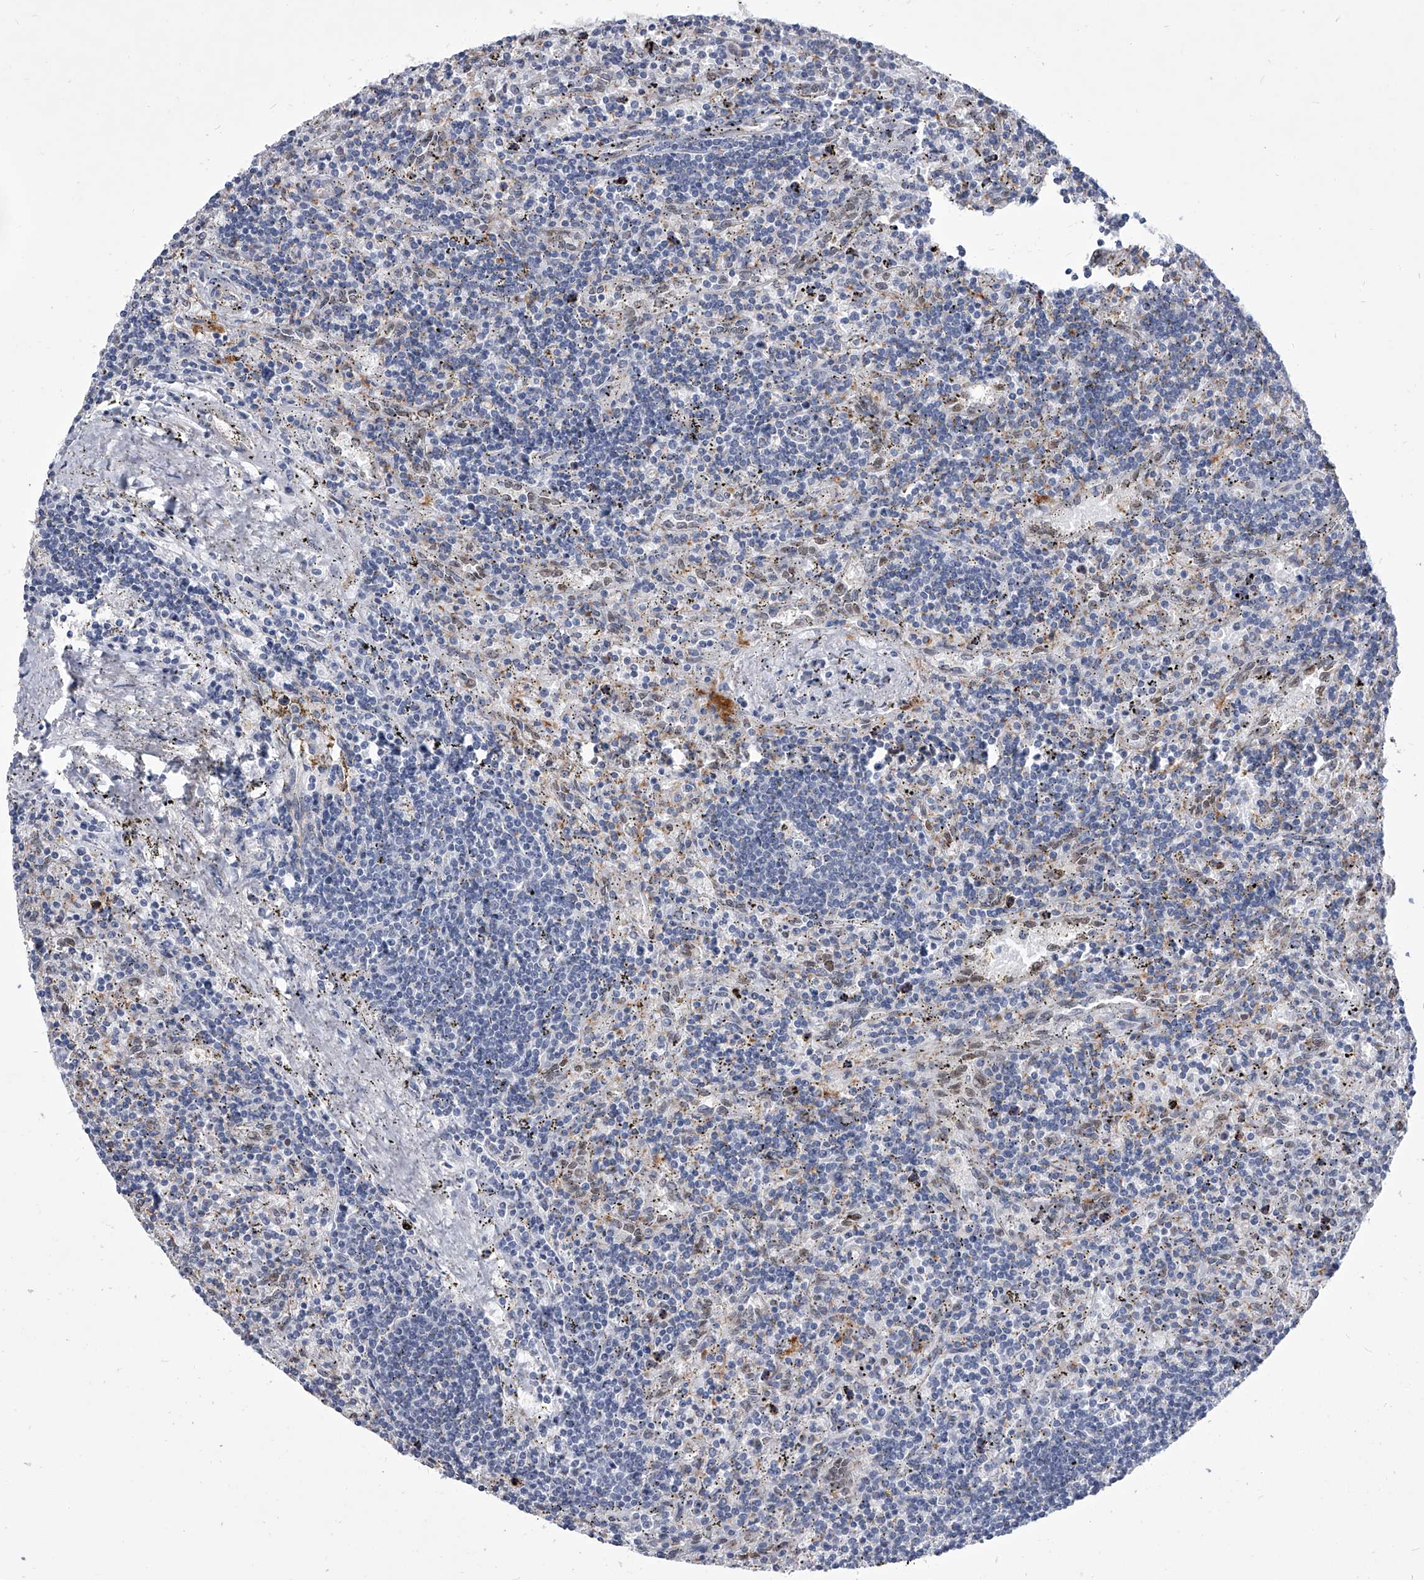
{"staining": {"intensity": "negative", "quantity": "none", "location": "none"}, "tissue": "lymphoma", "cell_type": "Tumor cells", "image_type": "cancer", "snomed": [{"axis": "morphology", "description": "Malignant lymphoma, non-Hodgkin's type, Low grade"}, {"axis": "topography", "description": "Spleen"}], "caption": "Lymphoma was stained to show a protein in brown. There is no significant staining in tumor cells.", "gene": "EVA1C", "patient": {"sex": "male", "age": 76}}